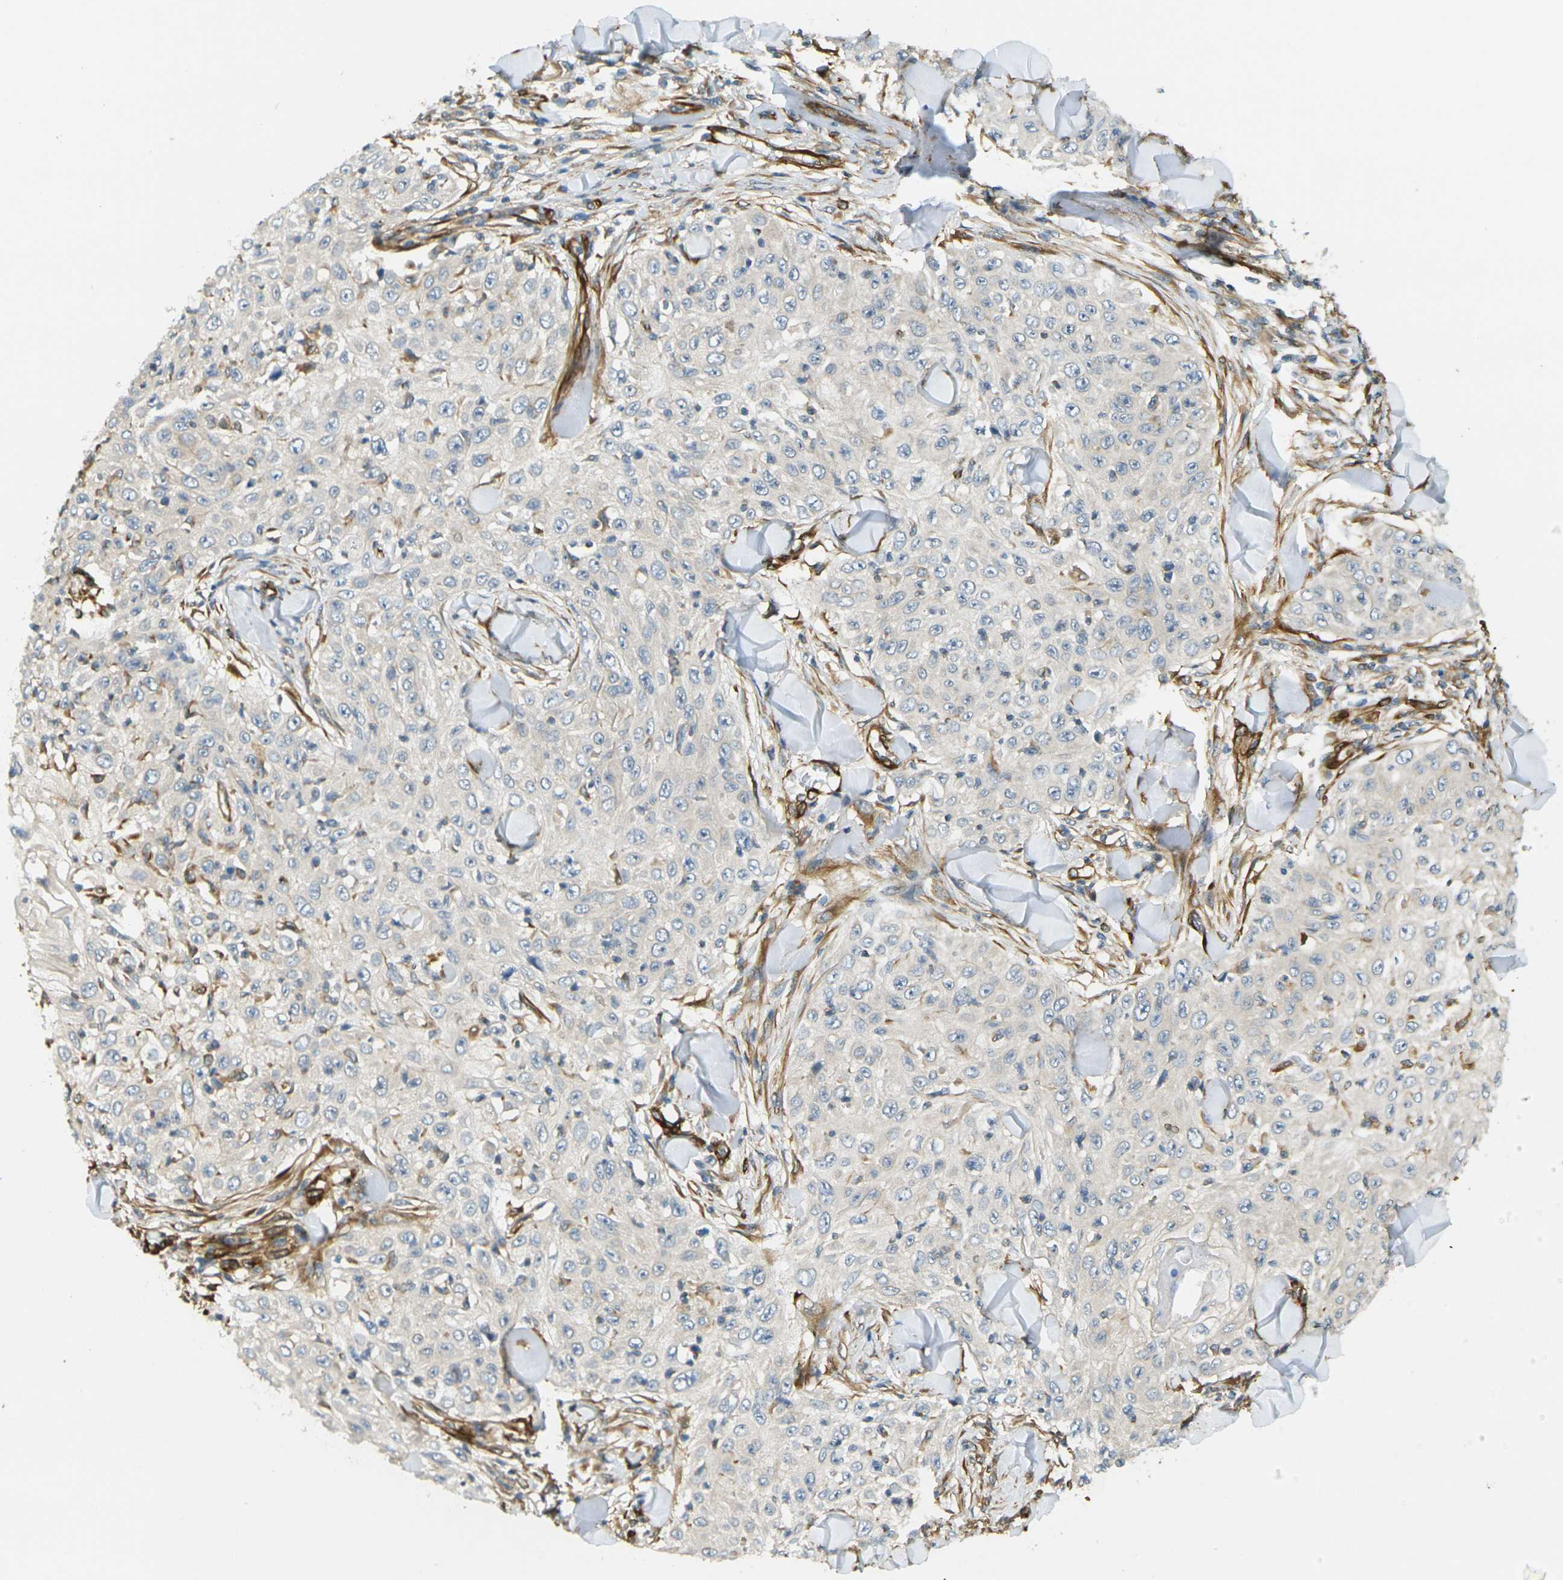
{"staining": {"intensity": "negative", "quantity": "none", "location": "none"}, "tissue": "skin cancer", "cell_type": "Tumor cells", "image_type": "cancer", "snomed": [{"axis": "morphology", "description": "Squamous cell carcinoma, NOS"}, {"axis": "topography", "description": "Skin"}], "caption": "Immunohistochemical staining of skin cancer displays no significant positivity in tumor cells. Brightfield microscopy of immunohistochemistry stained with DAB (3,3'-diaminobenzidine) (brown) and hematoxylin (blue), captured at high magnification.", "gene": "CYTH3", "patient": {"sex": "male", "age": 86}}